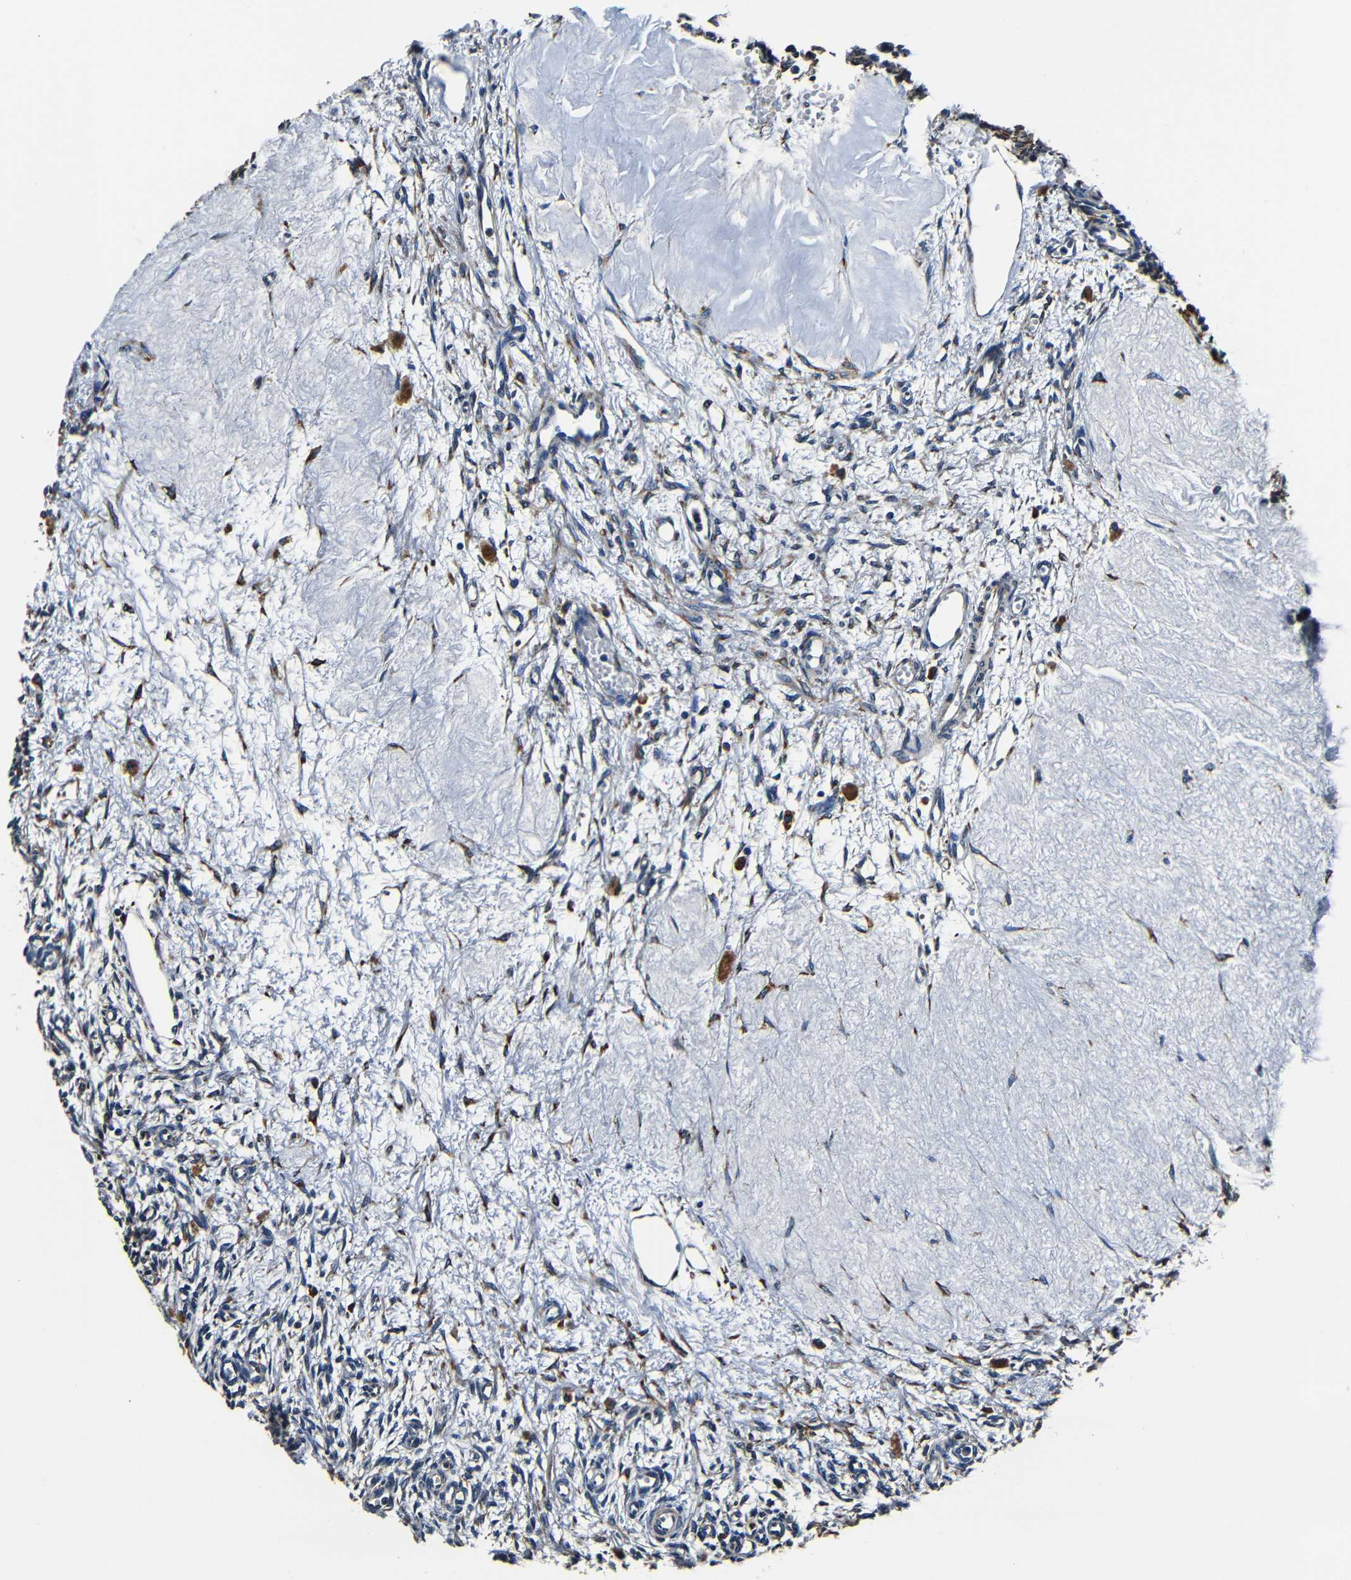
{"staining": {"intensity": "moderate", "quantity": ">75%", "location": "cytoplasmic/membranous"}, "tissue": "ovary", "cell_type": "Ovarian stroma cells", "image_type": "normal", "snomed": [{"axis": "morphology", "description": "Normal tissue, NOS"}, {"axis": "topography", "description": "Ovary"}], "caption": "Immunohistochemistry photomicrograph of unremarkable ovary: ovary stained using immunohistochemistry shows medium levels of moderate protein expression localized specifically in the cytoplasmic/membranous of ovarian stroma cells, appearing as a cytoplasmic/membranous brown color.", "gene": "RRBP1", "patient": {"sex": "female", "age": 33}}